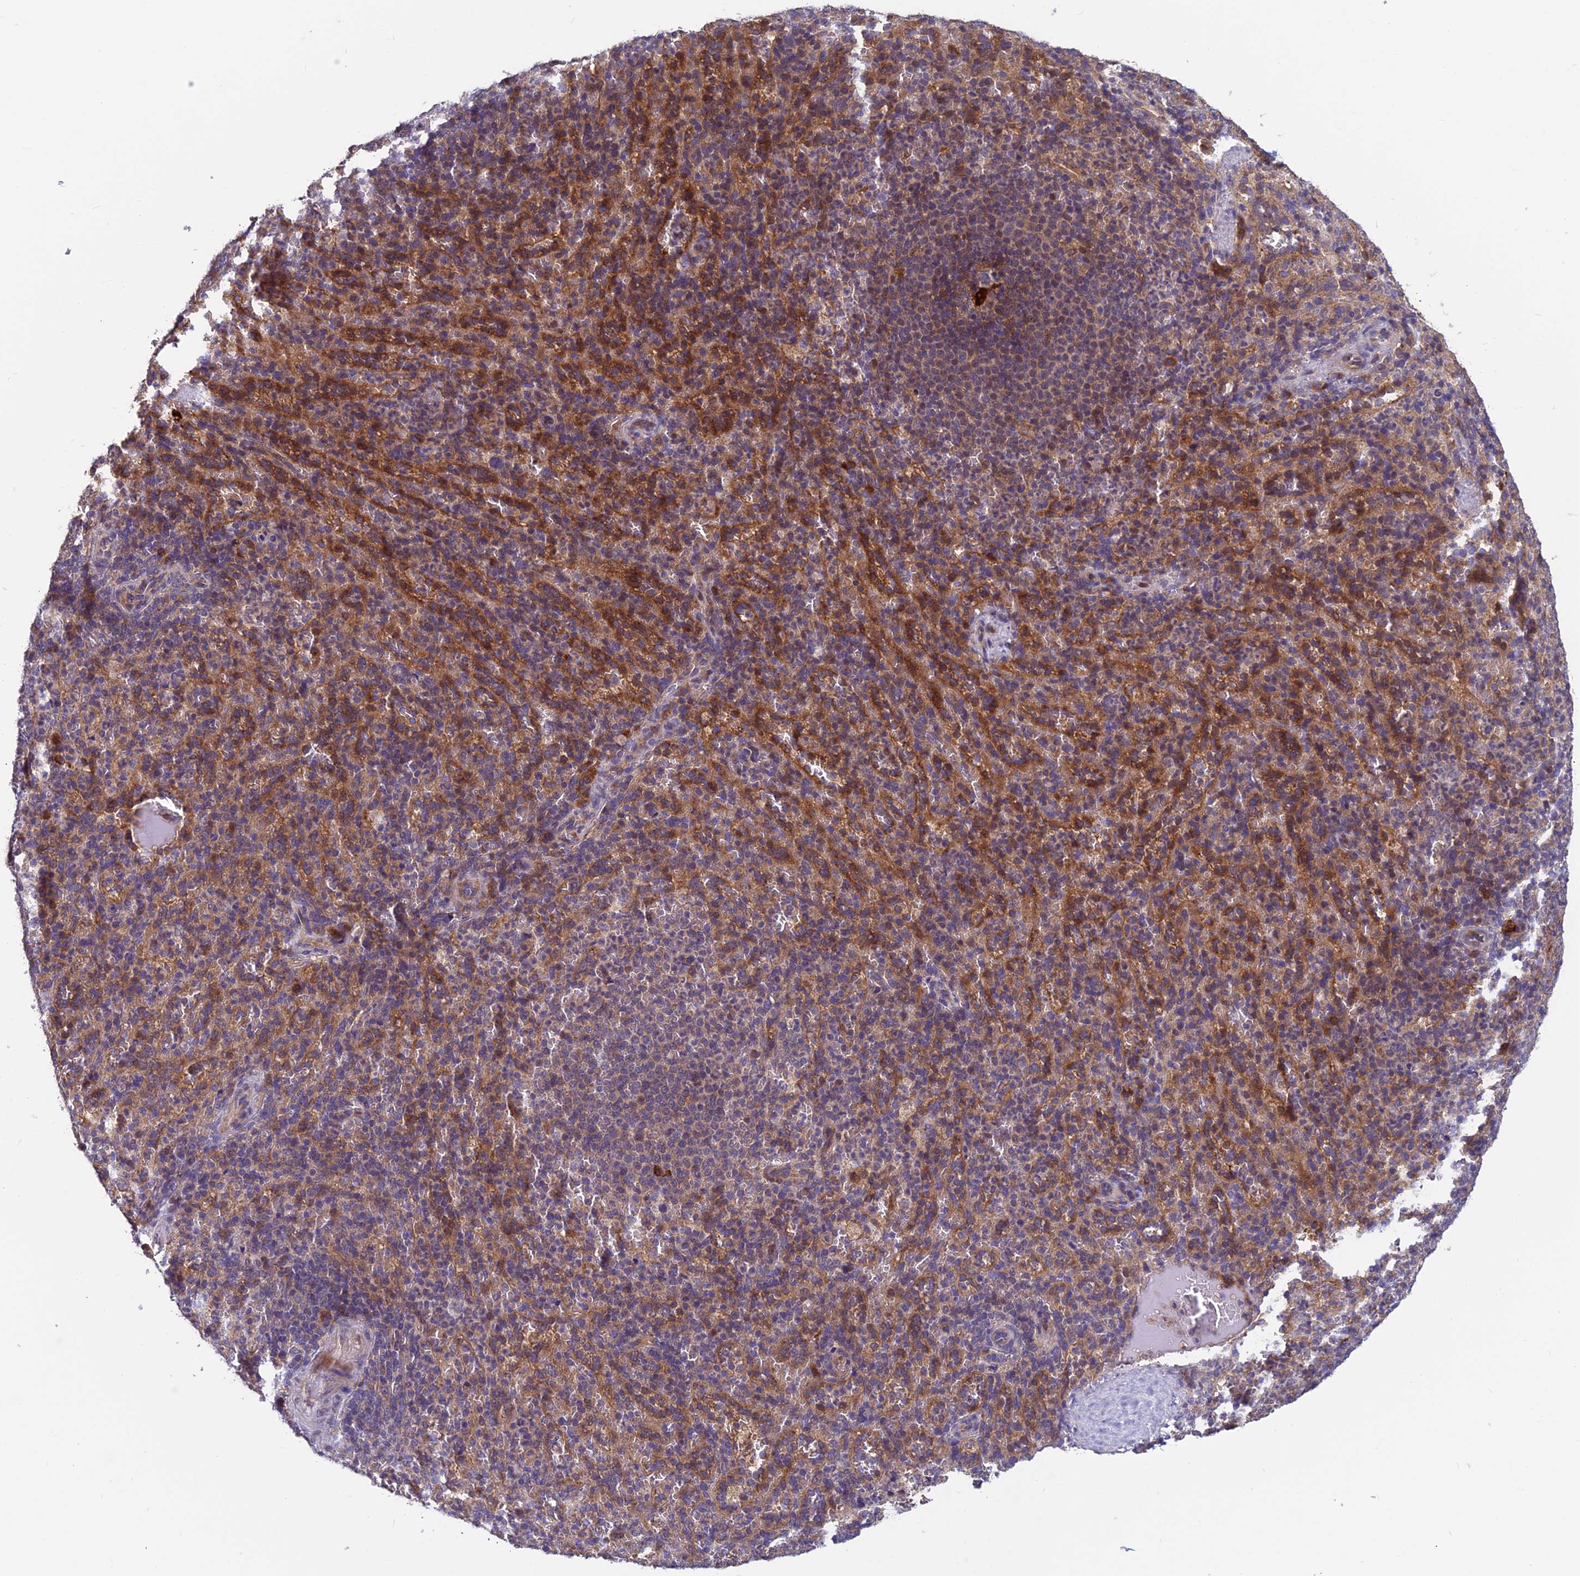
{"staining": {"intensity": "moderate", "quantity": "<25%", "location": "cytoplasmic/membranous"}, "tissue": "spleen", "cell_type": "Cells in red pulp", "image_type": "normal", "snomed": [{"axis": "morphology", "description": "Normal tissue, NOS"}, {"axis": "topography", "description": "Spleen"}], "caption": "Spleen stained for a protein (brown) displays moderate cytoplasmic/membranous positive positivity in approximately <25% of cells in red pulp.", "gene": "CCDC15", "patient": {"sex": "female", "age": 21}}